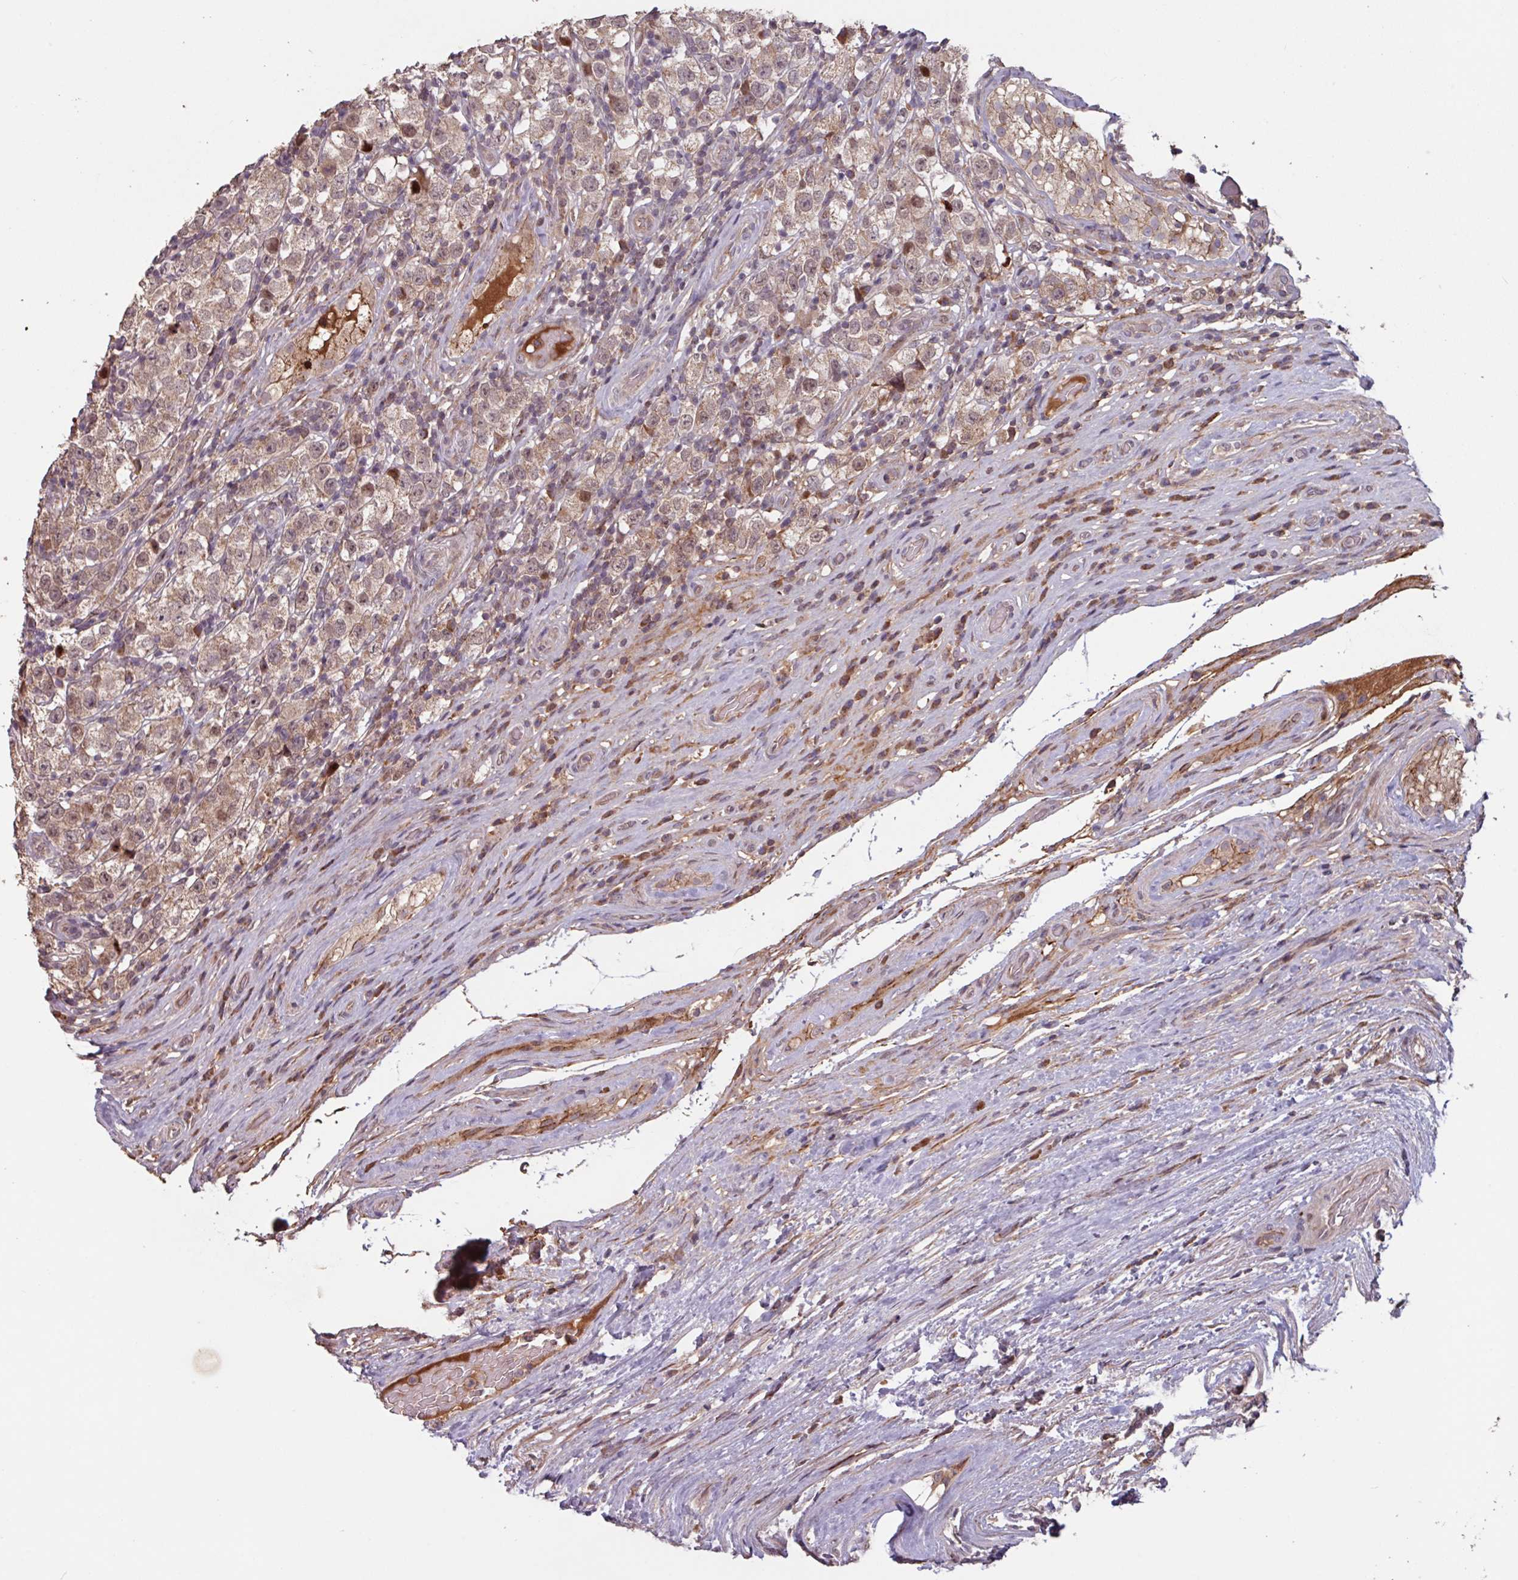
{"staining": {"intensity": "moderate", "quantity": "<25%", "location": "cytoplasmic/membranous,nuclear"}, "tissue": "testis cancer", "cell_type": "Tumor cells", "image_type": "cancer", "snomed": [{"axis": "morphology", "description": "Seminoma, NOS"}, {"axis": "morphology", "description": "Carcinoma, Embryonal, NOS"}, {"axis": "topography", "description": "Testis"}], "caption": "Immunohistochemical staining of human testis cancer displays low levels of moderate cytoplasmic/membranous and nuclear staining in approximately <25% of tumor cells.", "gene": "TMEM88", "patient": {"sex": "male", "age": 41}}